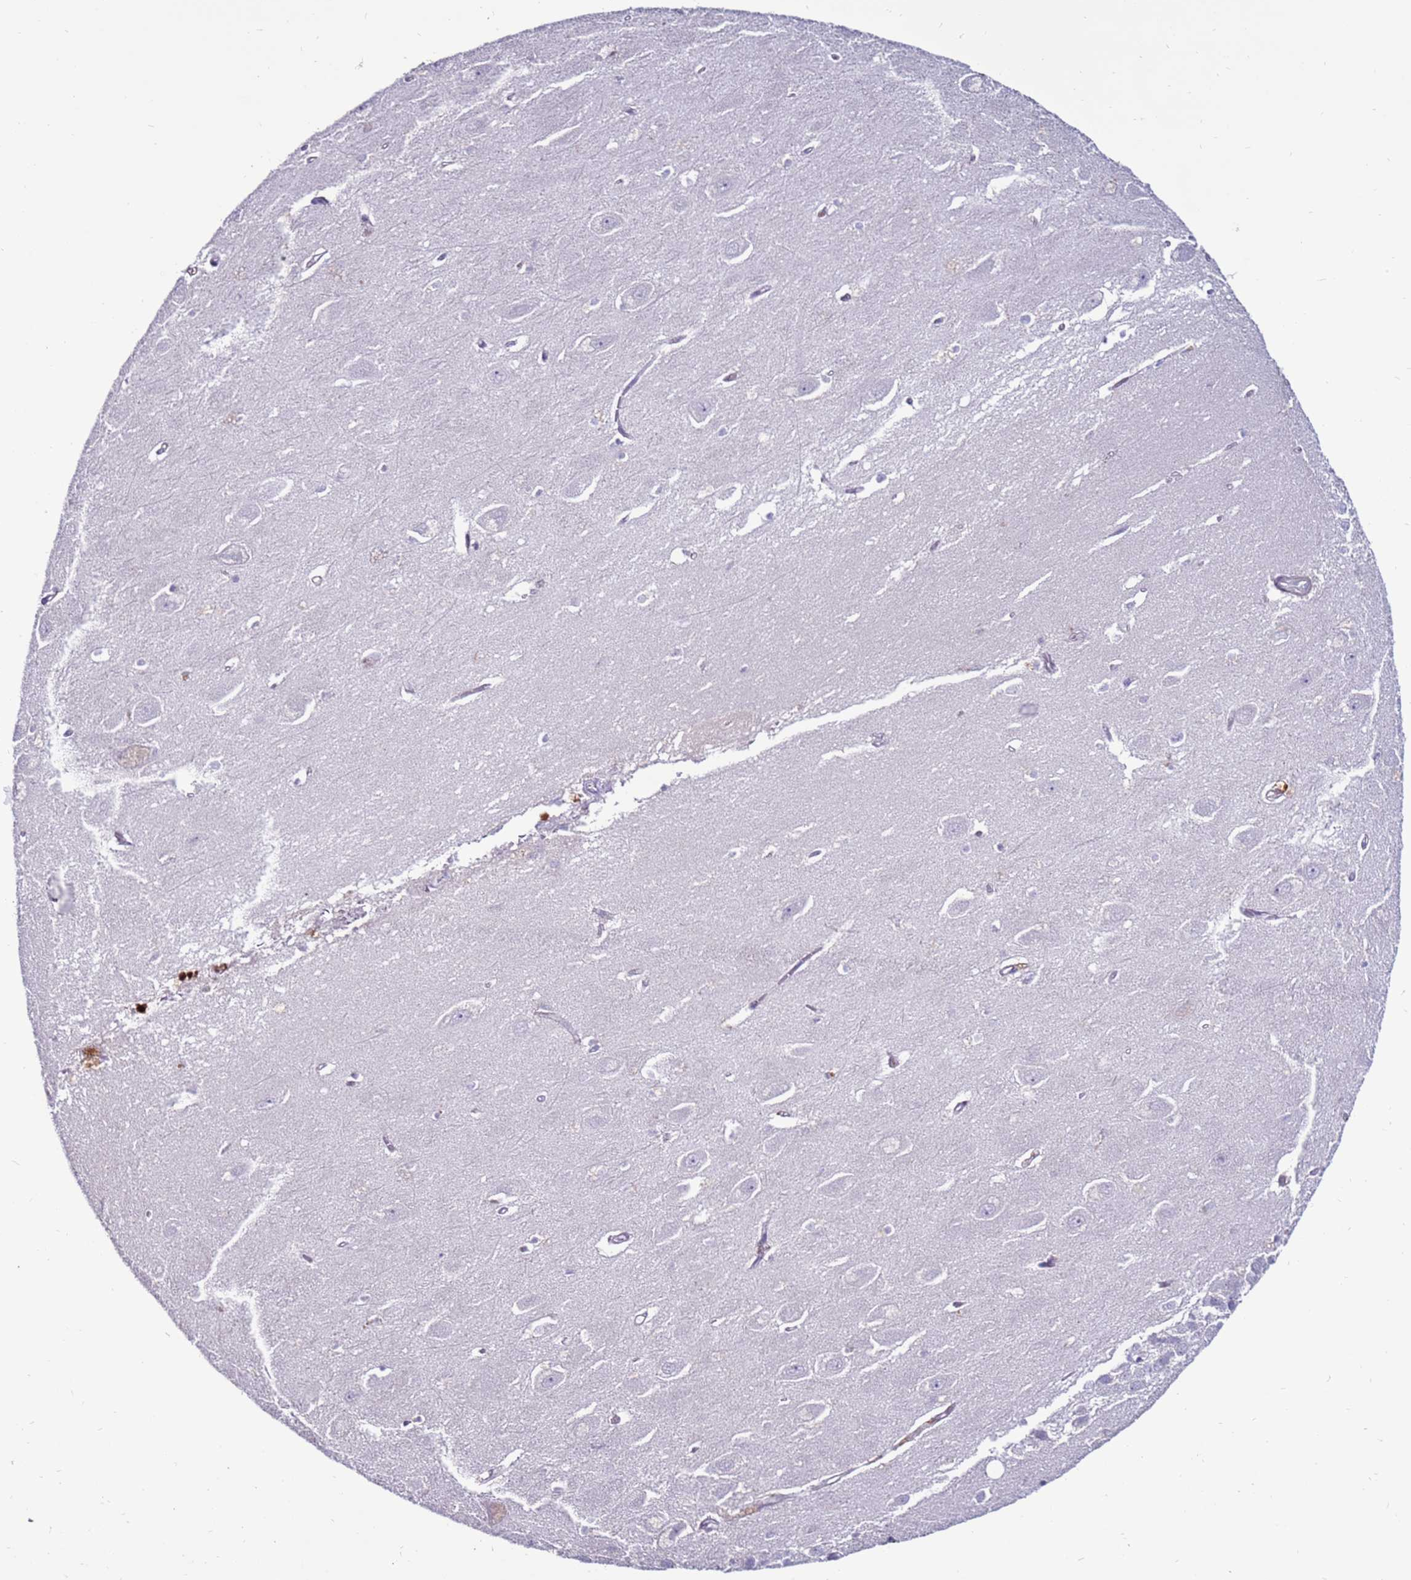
{"staining": {"intensity": "negative", "quantity": "none", "location": "none"}, "tissue": "hippocampus", "cell_type": "Glial cells", "image_type": "normal", "snomed": [{"axis": "morphology", "description": "Normal tissue, NOS"}, {"axis": "topography", "description": "Hippocampus"}], "caption": "Immunohistochemistry (IHC) photomicrograph of benign hippocampus: human hippocampus stained with DAB reveals no significant protein positivity in glial cells. Nuclei are stained in blue.", "gene": "CLEC4M", "patient": {"sex": "female", "age": 64}}